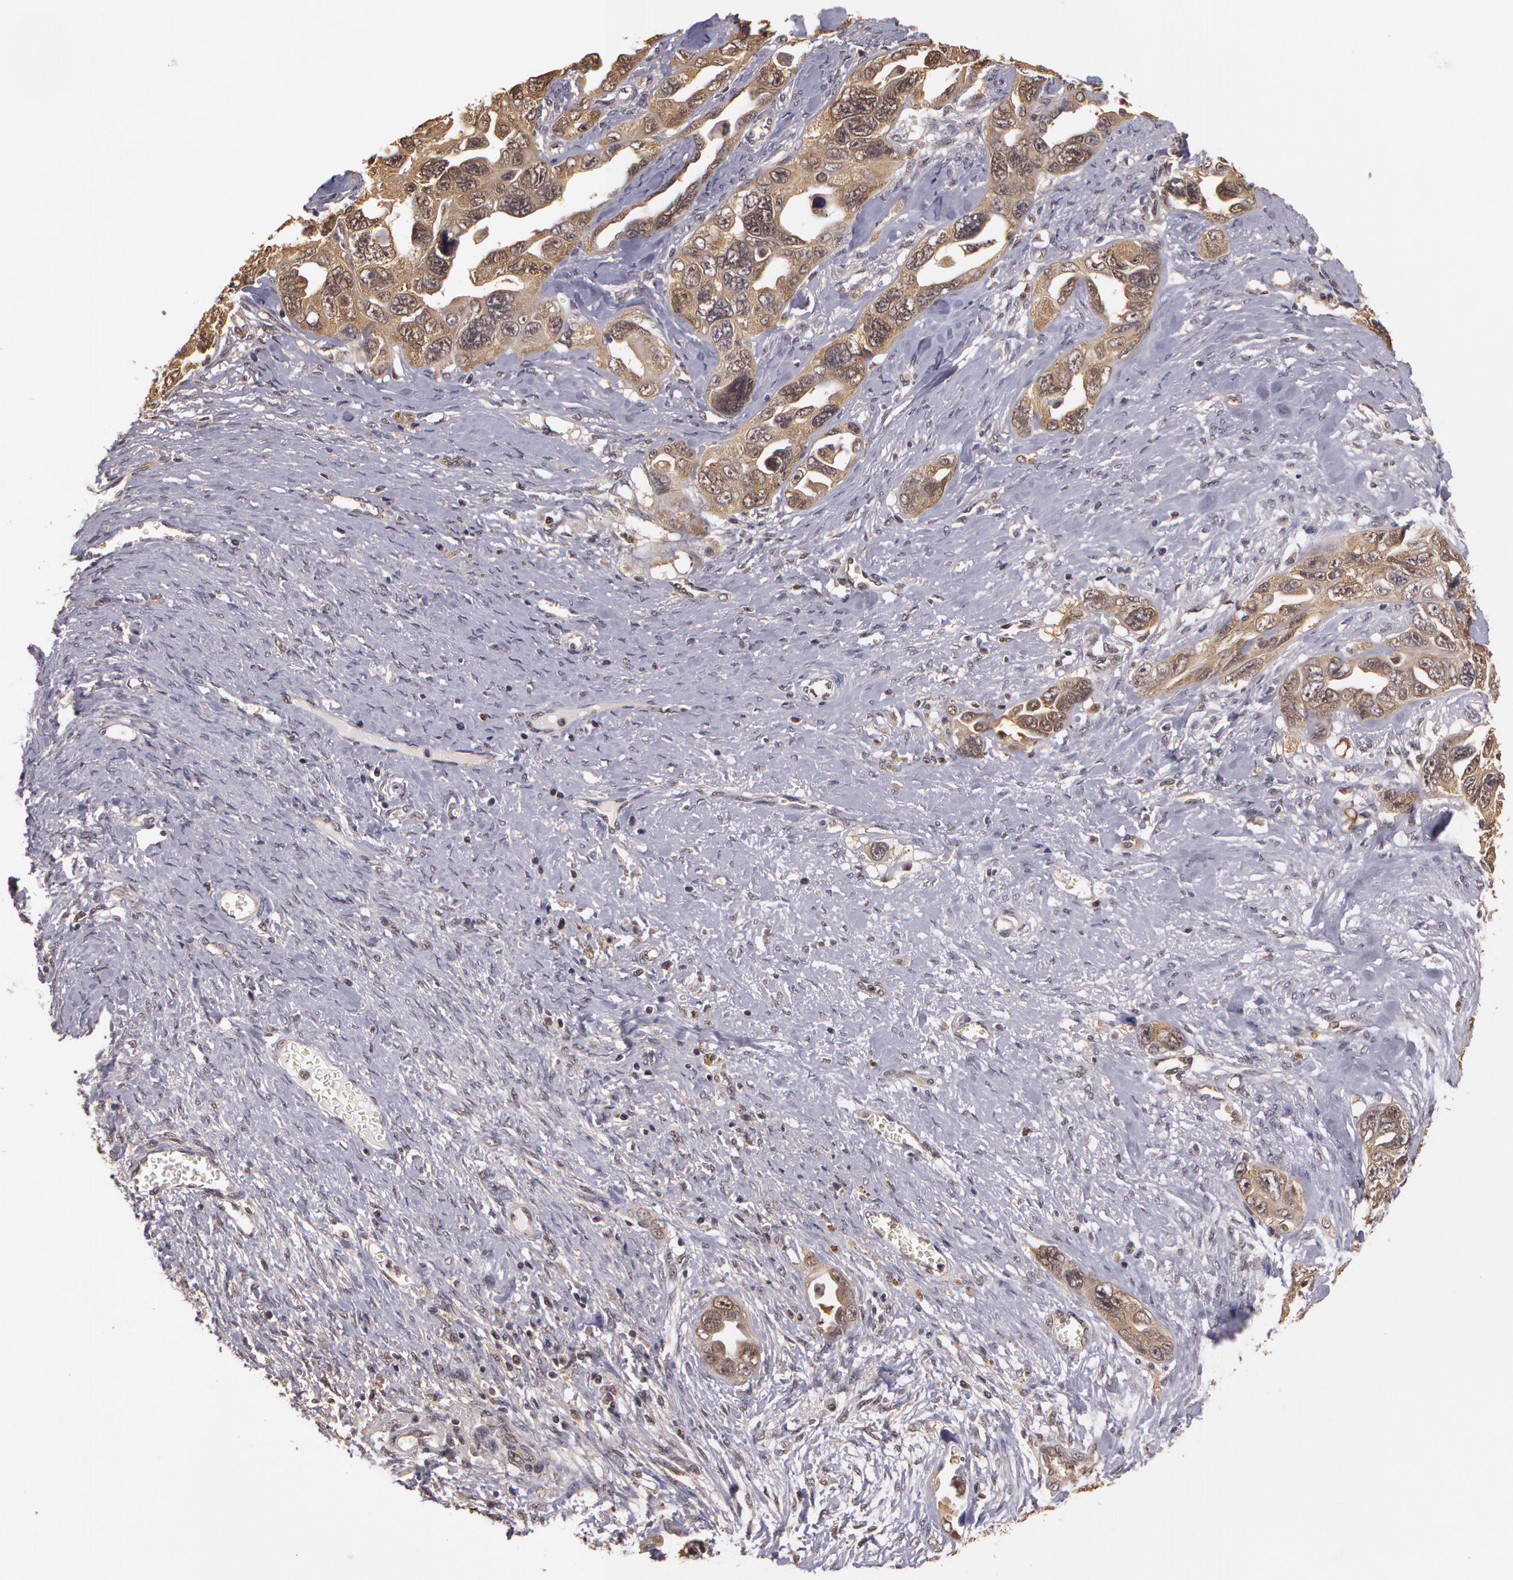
{"staining": {"intensity": "weak", "quantity": "25%-75%", "location": "cytoplasmic/membranous"}, "tissue": "ovarian cancer", "cell_type": "Tumor cells", "image_type": "cancer", "snomed": [{"axis": "morphology", "description": "Cystadenocarcinoma, serous, NOS"}, {"axis": "topography", "description": "Ovary"}], "caption": "High-power microscopy captured an IHC histopathology image of ovarian serous cystadenocarcinoma, revealing weak cytoplasmic/membranous staining in approximately 25%-75% of tumor cells.", "gene": "AHSA1", "patient": {"sex": "female", "age": 63}}